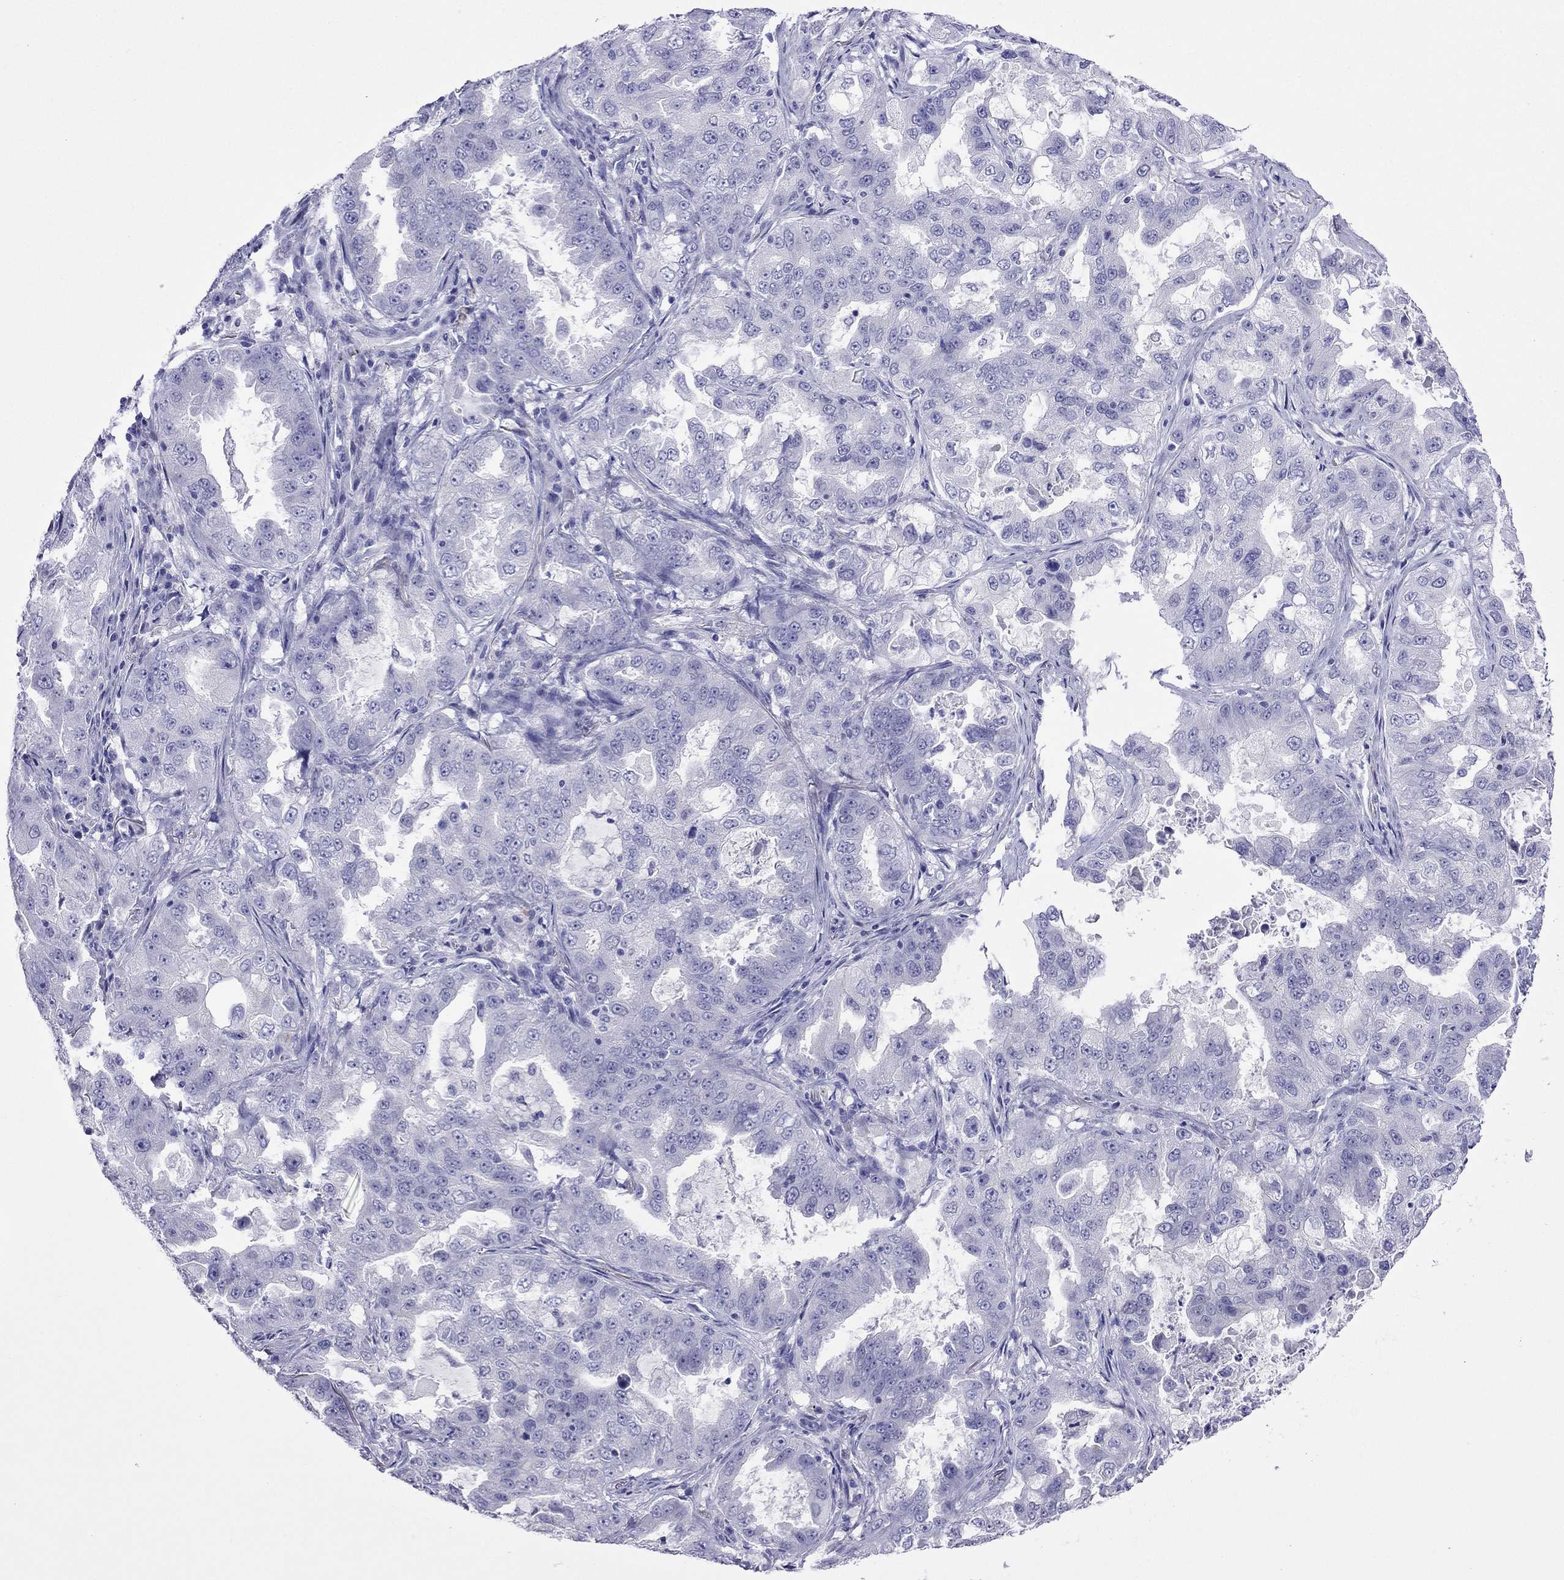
{"staining": {"intensity": "negative", "quantity": "none", "location": "none"}, "tissue": "lung cancer", "cell_type": "Tumor cells", "image_type": "cancer", "snomed": [{"axis": "morphology", "description": "Adenocarcinoma, NOS"}, {"axis": "topography", "description": "Lung"}], "caption": "IHC photomicrograph of human lung cancer (adenocarcinoma) stained for a protein (brown), which shows no staining in tumor cells. The staining was performed using DAB to visualize the protein expression in brown, while the nuclei were stained in blue with hematoxylin (Magnification: 20x).", "gene": "PCDHA6", "patient": {"sex": "female", "age": 61}}